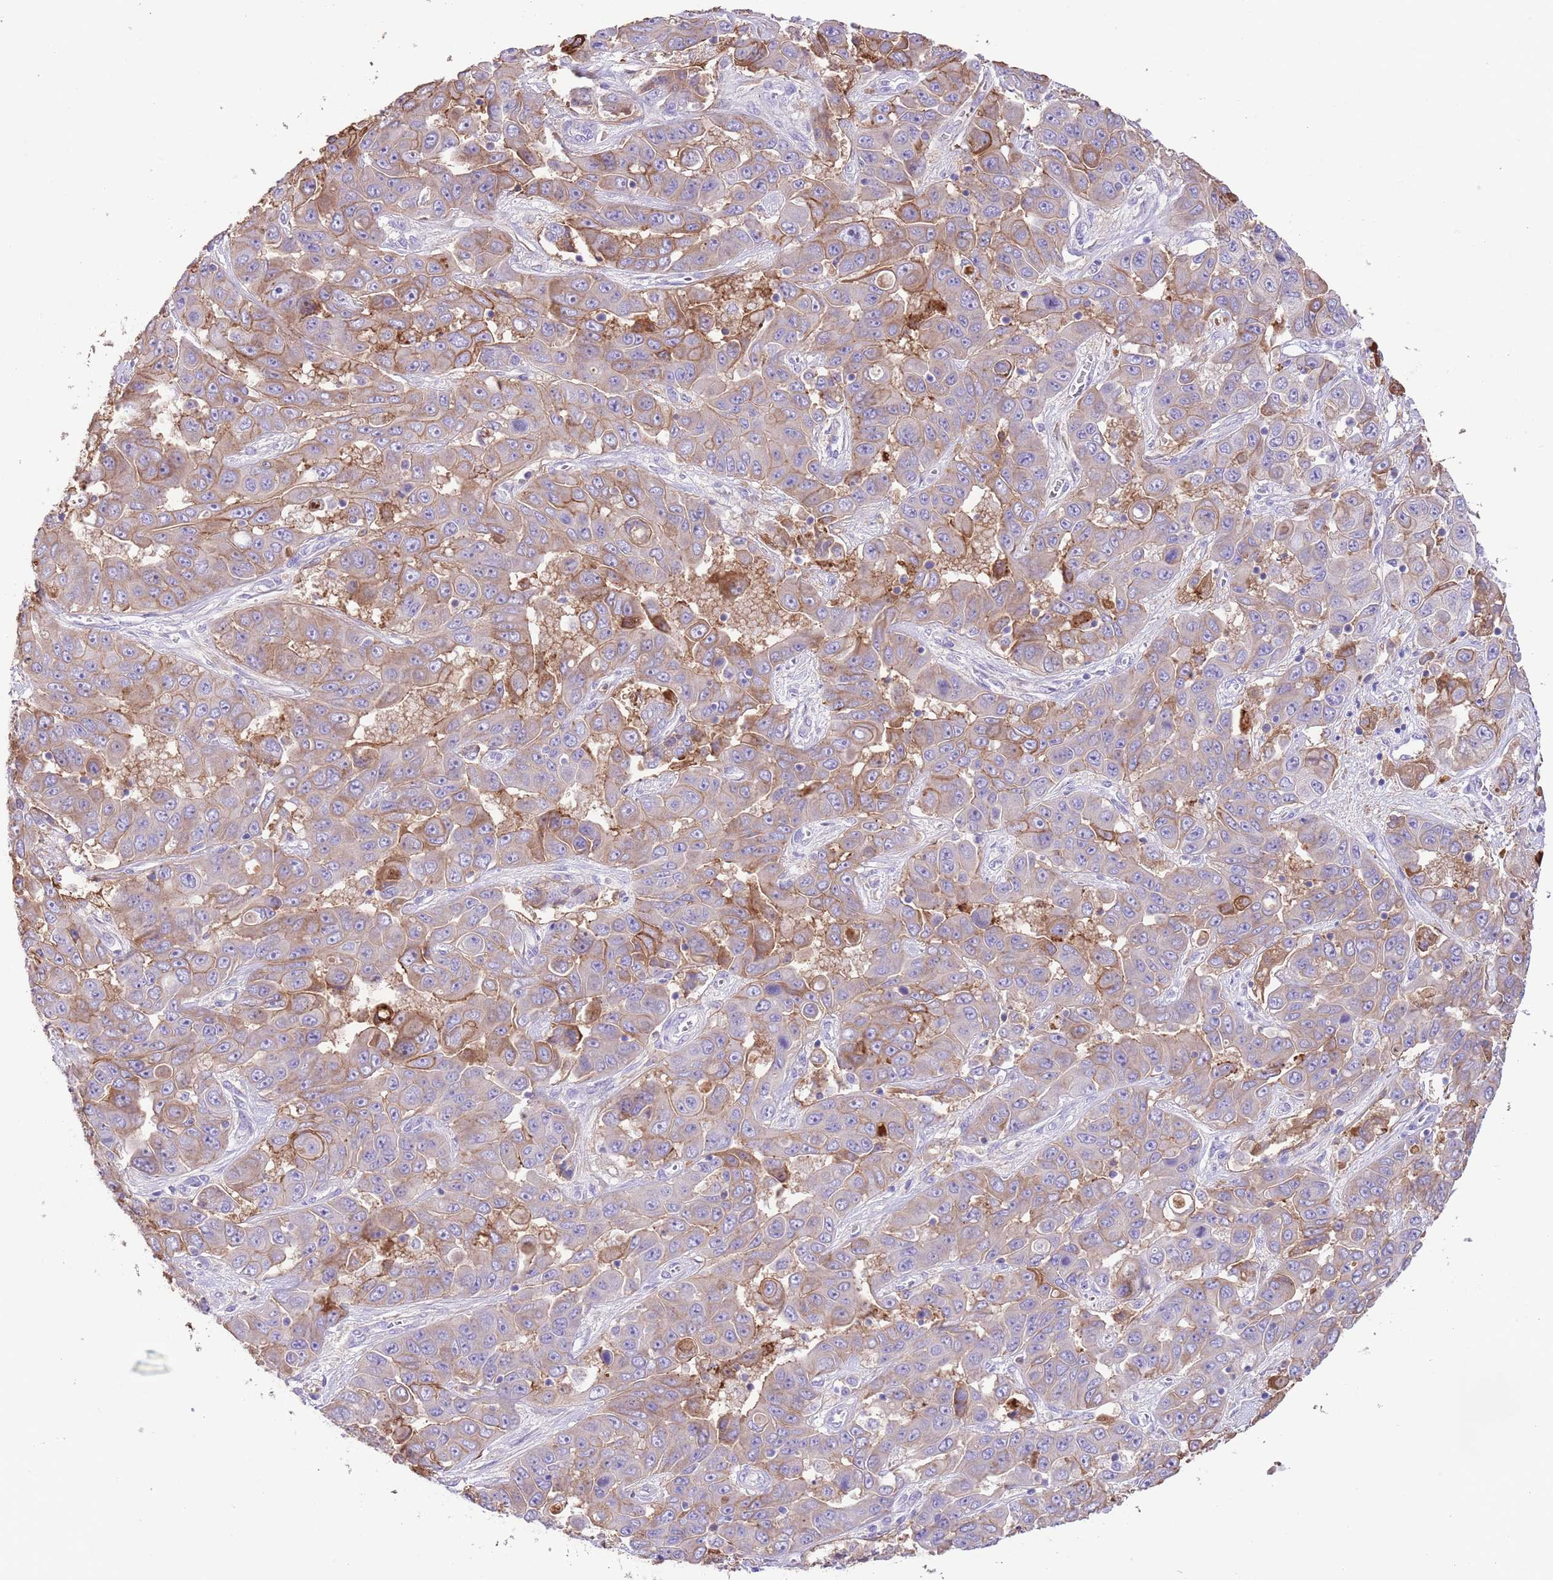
{"staining": {"intensity": "moderate", "quantity": "25%-75%", "location": "cytoplasmic/membranous"}, "tissue": "liver cancer", "cell_type": "Tumor cells", "image_type": "cancer", "snomed": [{"axis": "morphology", "description": "Cholangiocarcinoma"}, {"axis": "topography", "description": "Liver"}], "caption": "This is an image of immunohistochemistry (IHC) staining of liver cancer (cholangiocarcinoma), which shows moderate expression in the cytoplasmic/membranous of tumor cells.", "gene": "IGF1", "patient": {"sex": "female", "age": 52}}